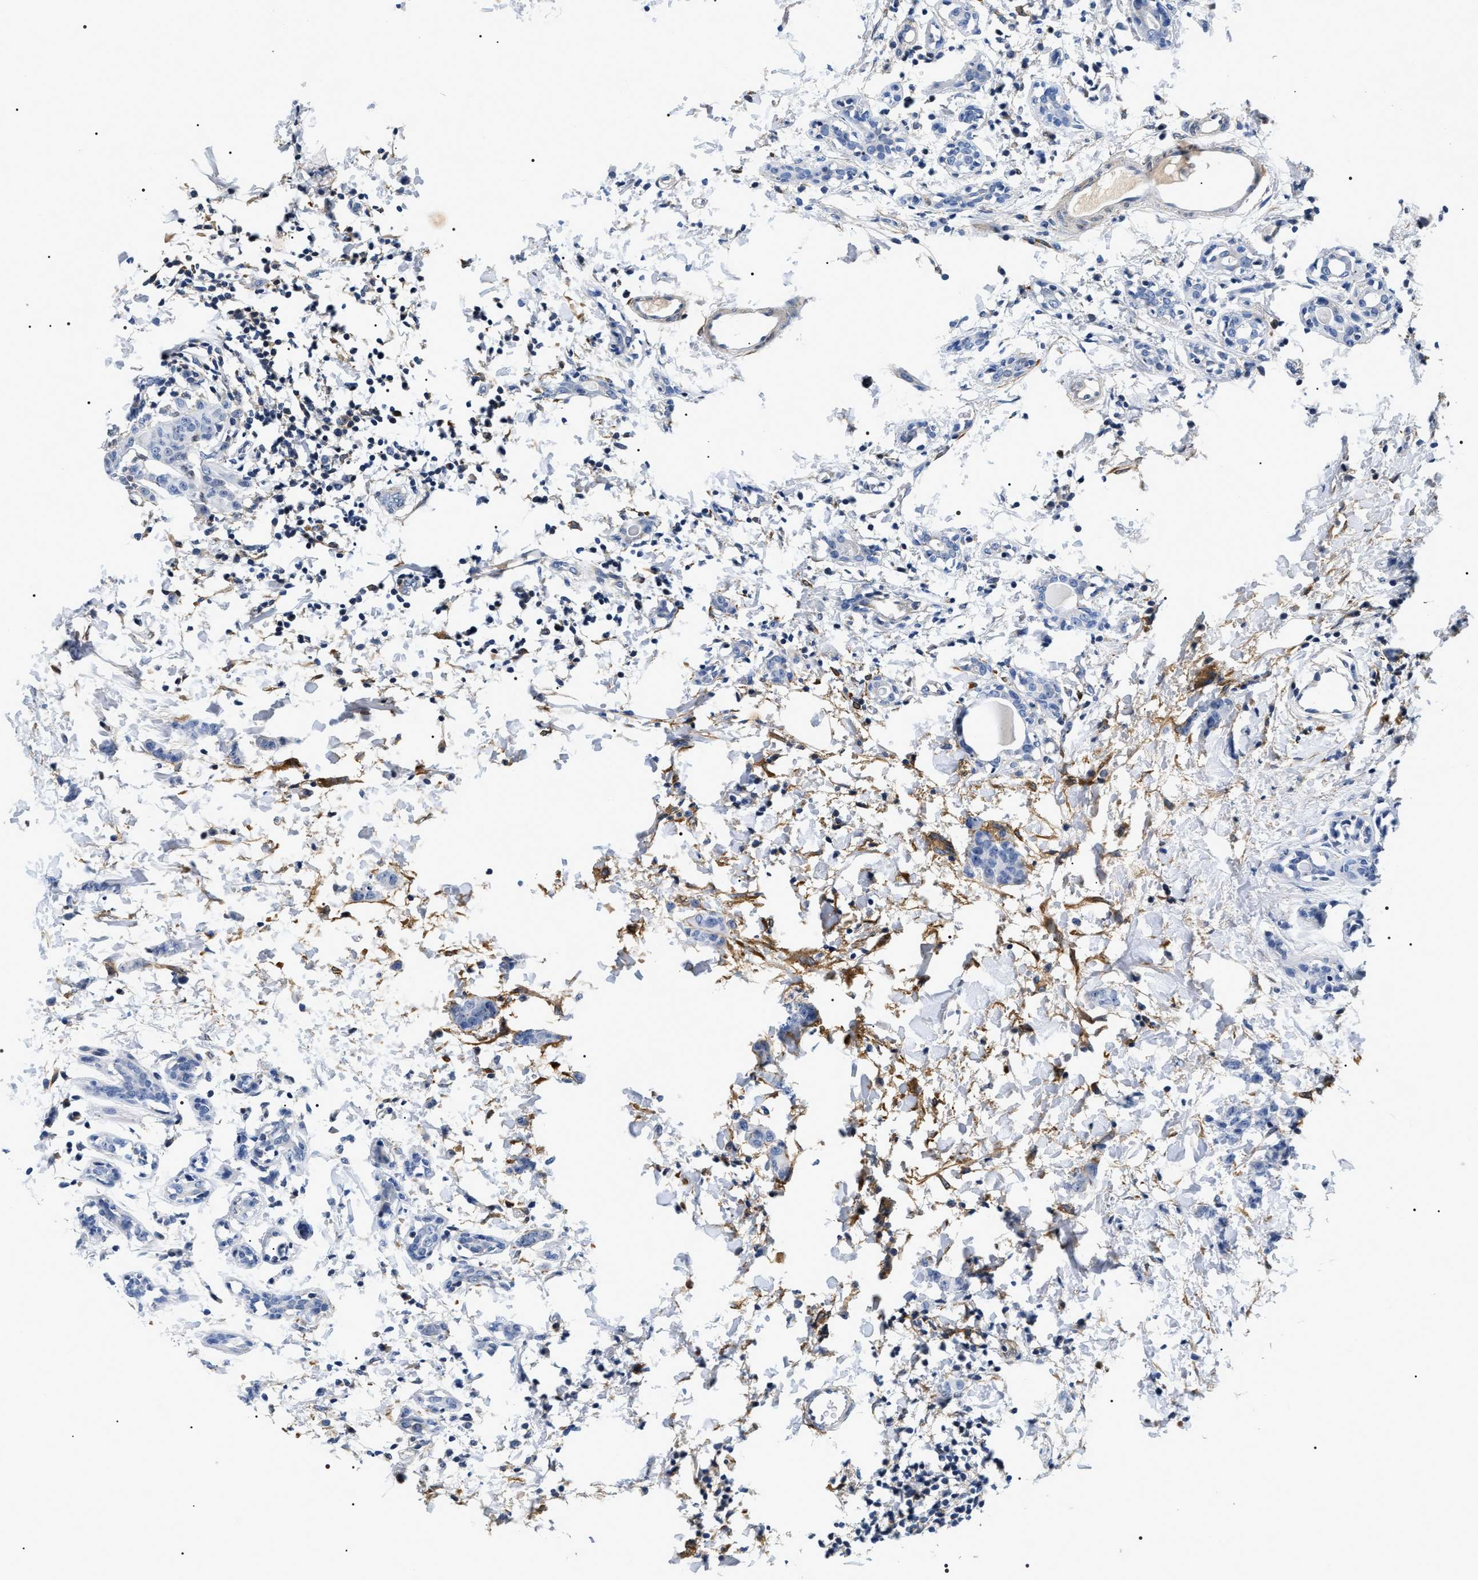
{"staining": {"intensity": "negative", "quantity": "none", "location": "none"}, "tissue": "breast cancer", "cell_type": "Tumor cells", "image_type": "cancer", "snomed": [{"axis": "morphology", "description": "Normal tissue, NOS"}, {"axis": "morphology", "description": "Duct carcinoma"}, {"axis": "topography", "description": "Breast"}], "caption": "IHC of invasive ductal carcinoma (breast) displays no positivity in tumor cells.", "gene": "BAG2", "patient": {"sex": "female", "age": 40}}